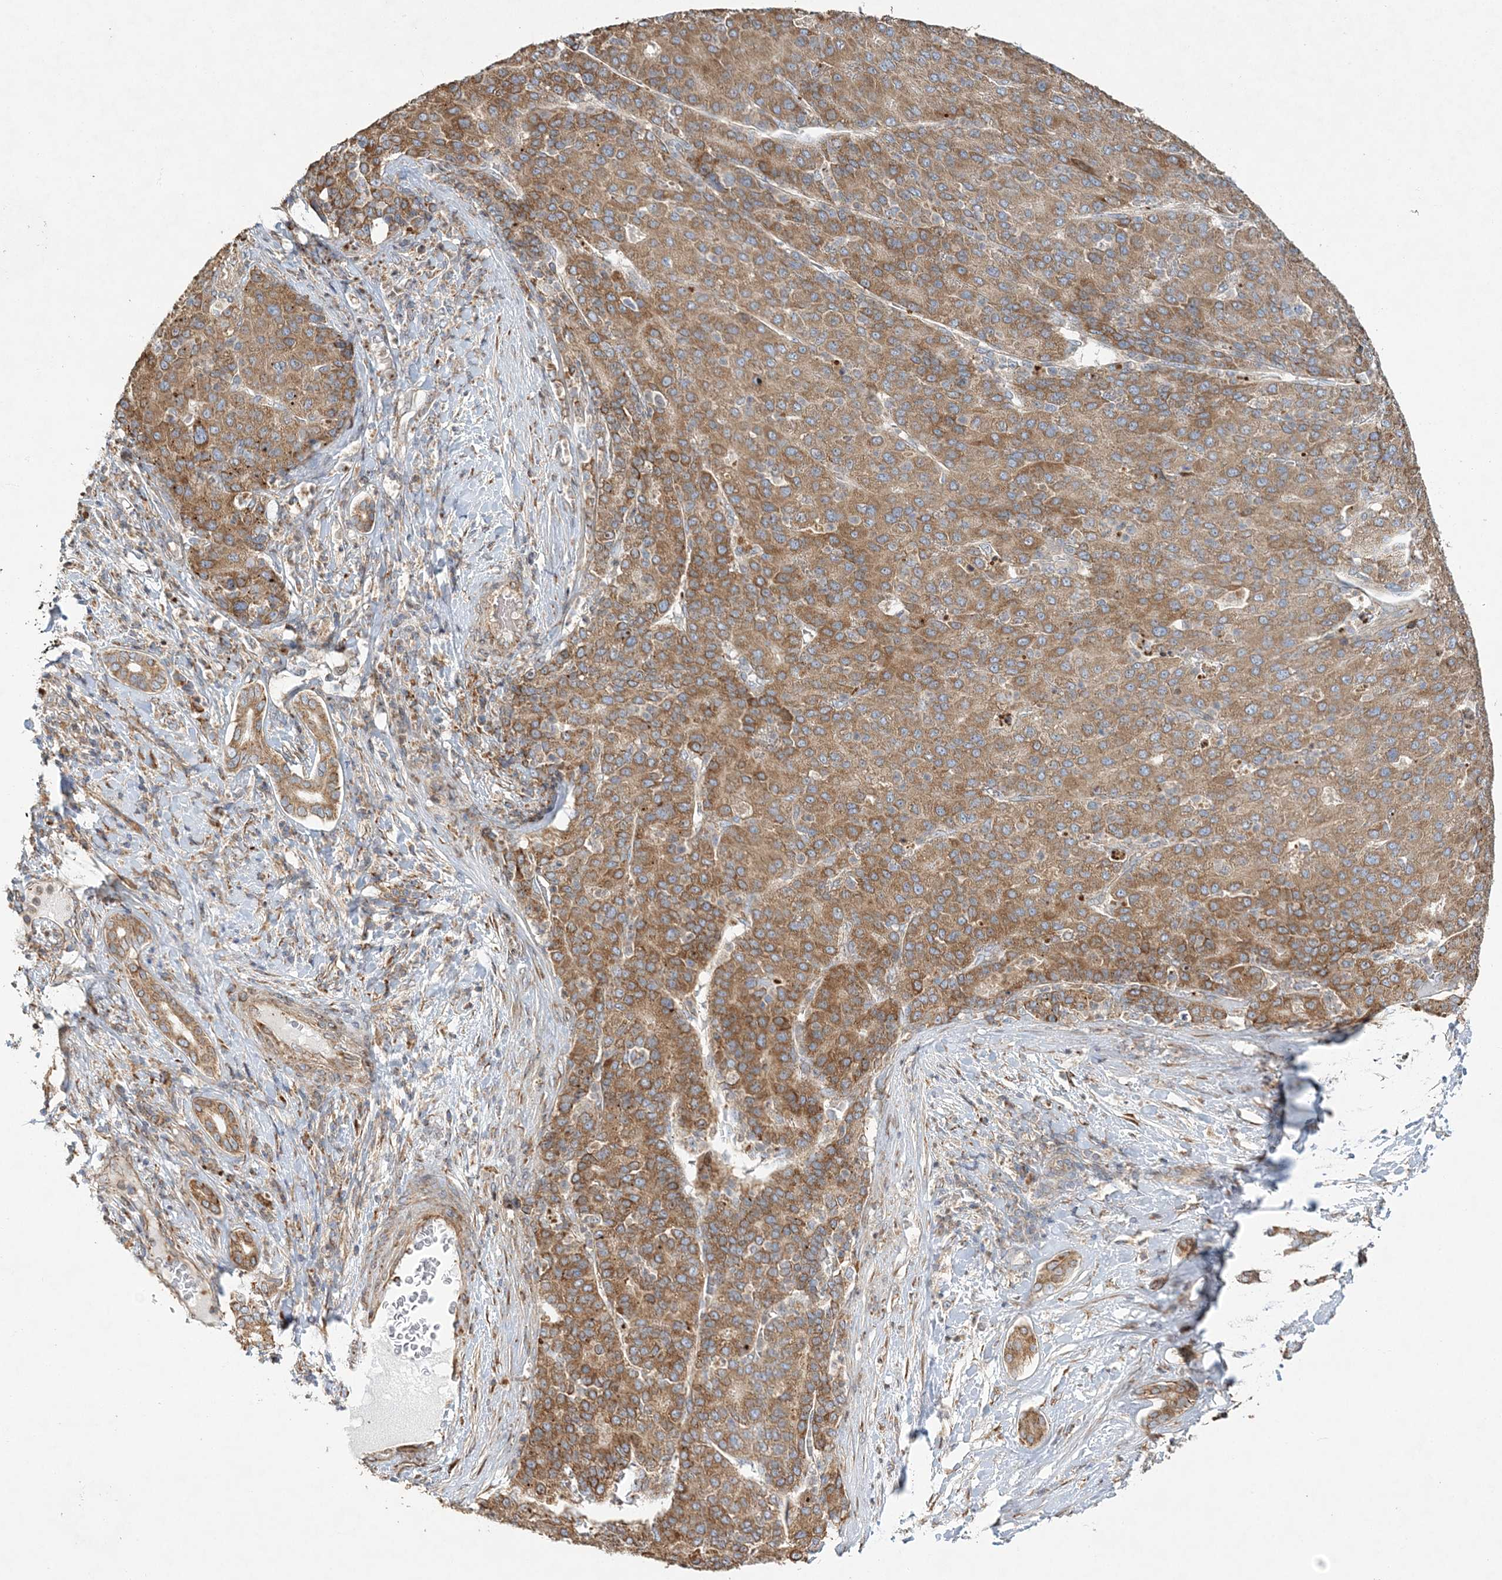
{"staining": {"intensity": "moderate", "quantity": ">75%", "location": "cytoplasmic/membranous"}, "tissue": "liver cancer", "cell_type": "Tumor cells", "image_type": "cancer", "snomed": [{"axis": "morphology", "description": "Carcinoma, Hepatocellular, NOS"}, {"axis": "topography", "description": "Liver"}], "caption": "Immunohistochemistry (IHC) histopathology image of neoplastic tissue: human liver hepatocellular carcinoma stained using IHC displays medium levels of moderate protein expression localized specifically in the cytoplasmic/membranous of tumor cells, appearing as a cytoplasmic/membranous brown color.", "gene": "ZFYVE16", "patient": {"sex": "male", "age": 65}}